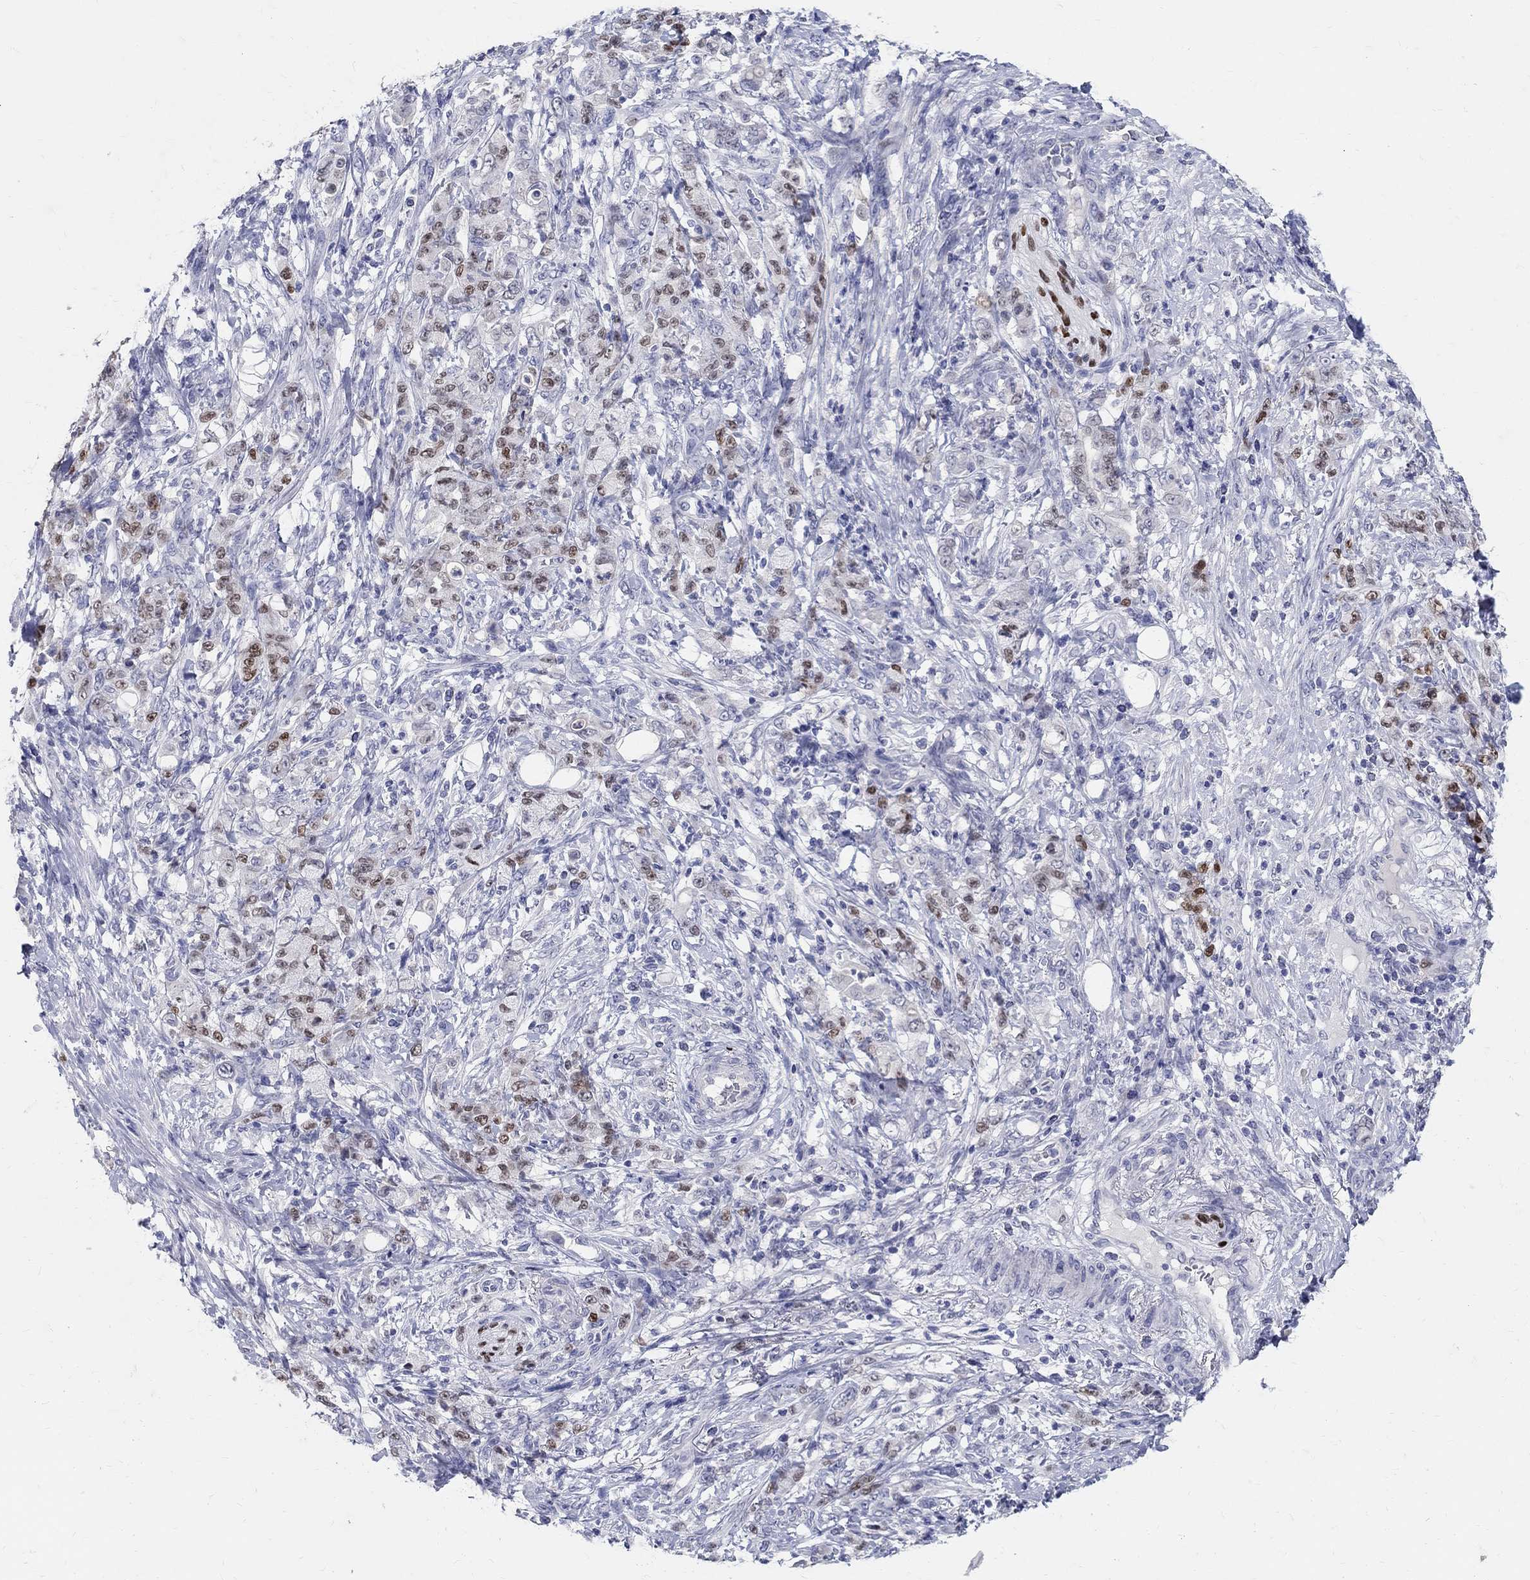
{"staining": {"intensity": "moderate", "quantity": "<25%", "location": "nuclear"}, "tissue": "stomach cancer", "cell_type": "Tumor cells", "image_type": "cancer", "snomed": [{"axis": "morphology", "description": "Adenocarcinoma, NOS"}, {"axis": "topography", "description": "Stomach"}], "caption": "Immunohistochemistry photomicrograph of neoplastic tissue: human stomach cancer stained using immunohistochemistry shows low levels of moderate protein expression localized specifically in the nuclear of tumor cells, appearing as a nuclear brown color.", "gene": "SOX2", "patient": {"sex": "female", "age": 79}}